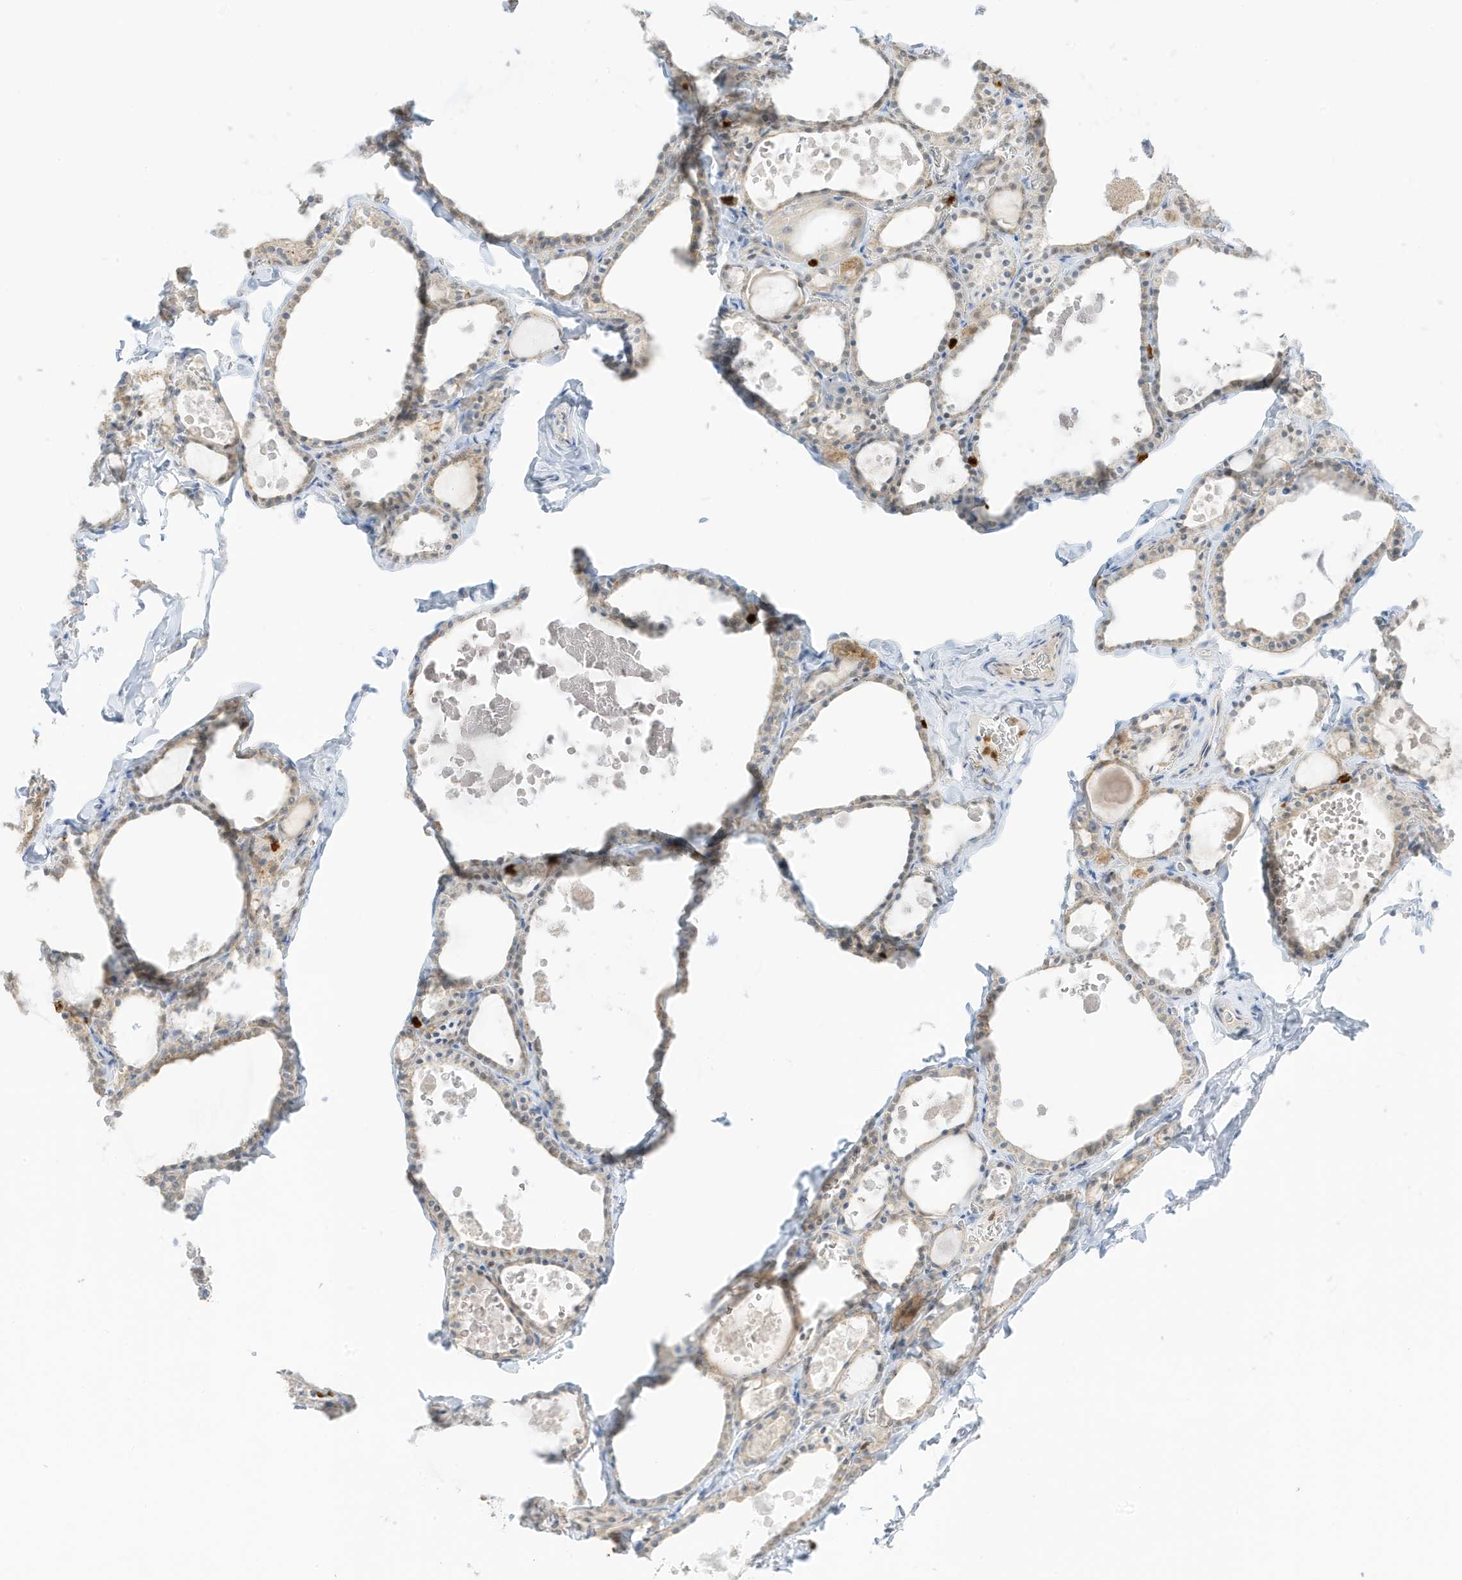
{"staining": {"intensity": "weak", "quantity": "<25%", "location": "cytoplasmic/membranous"}, "tissue": "thyroid gland", "cell_type": "Glandular cells", "image_type": "normal", "snomed": [{"axis": "morphology", "description": "Normal tissue, NOS"}, {"axis": "topography", "description": "Thyroid gland"}], "caption": "This is an immunohistochemistry (IHC) histopathology image of normal thyroid gland. There is no staining in glandular cells.", "gene": "GCA", "patient": {"sex": "male", "age": 56}}